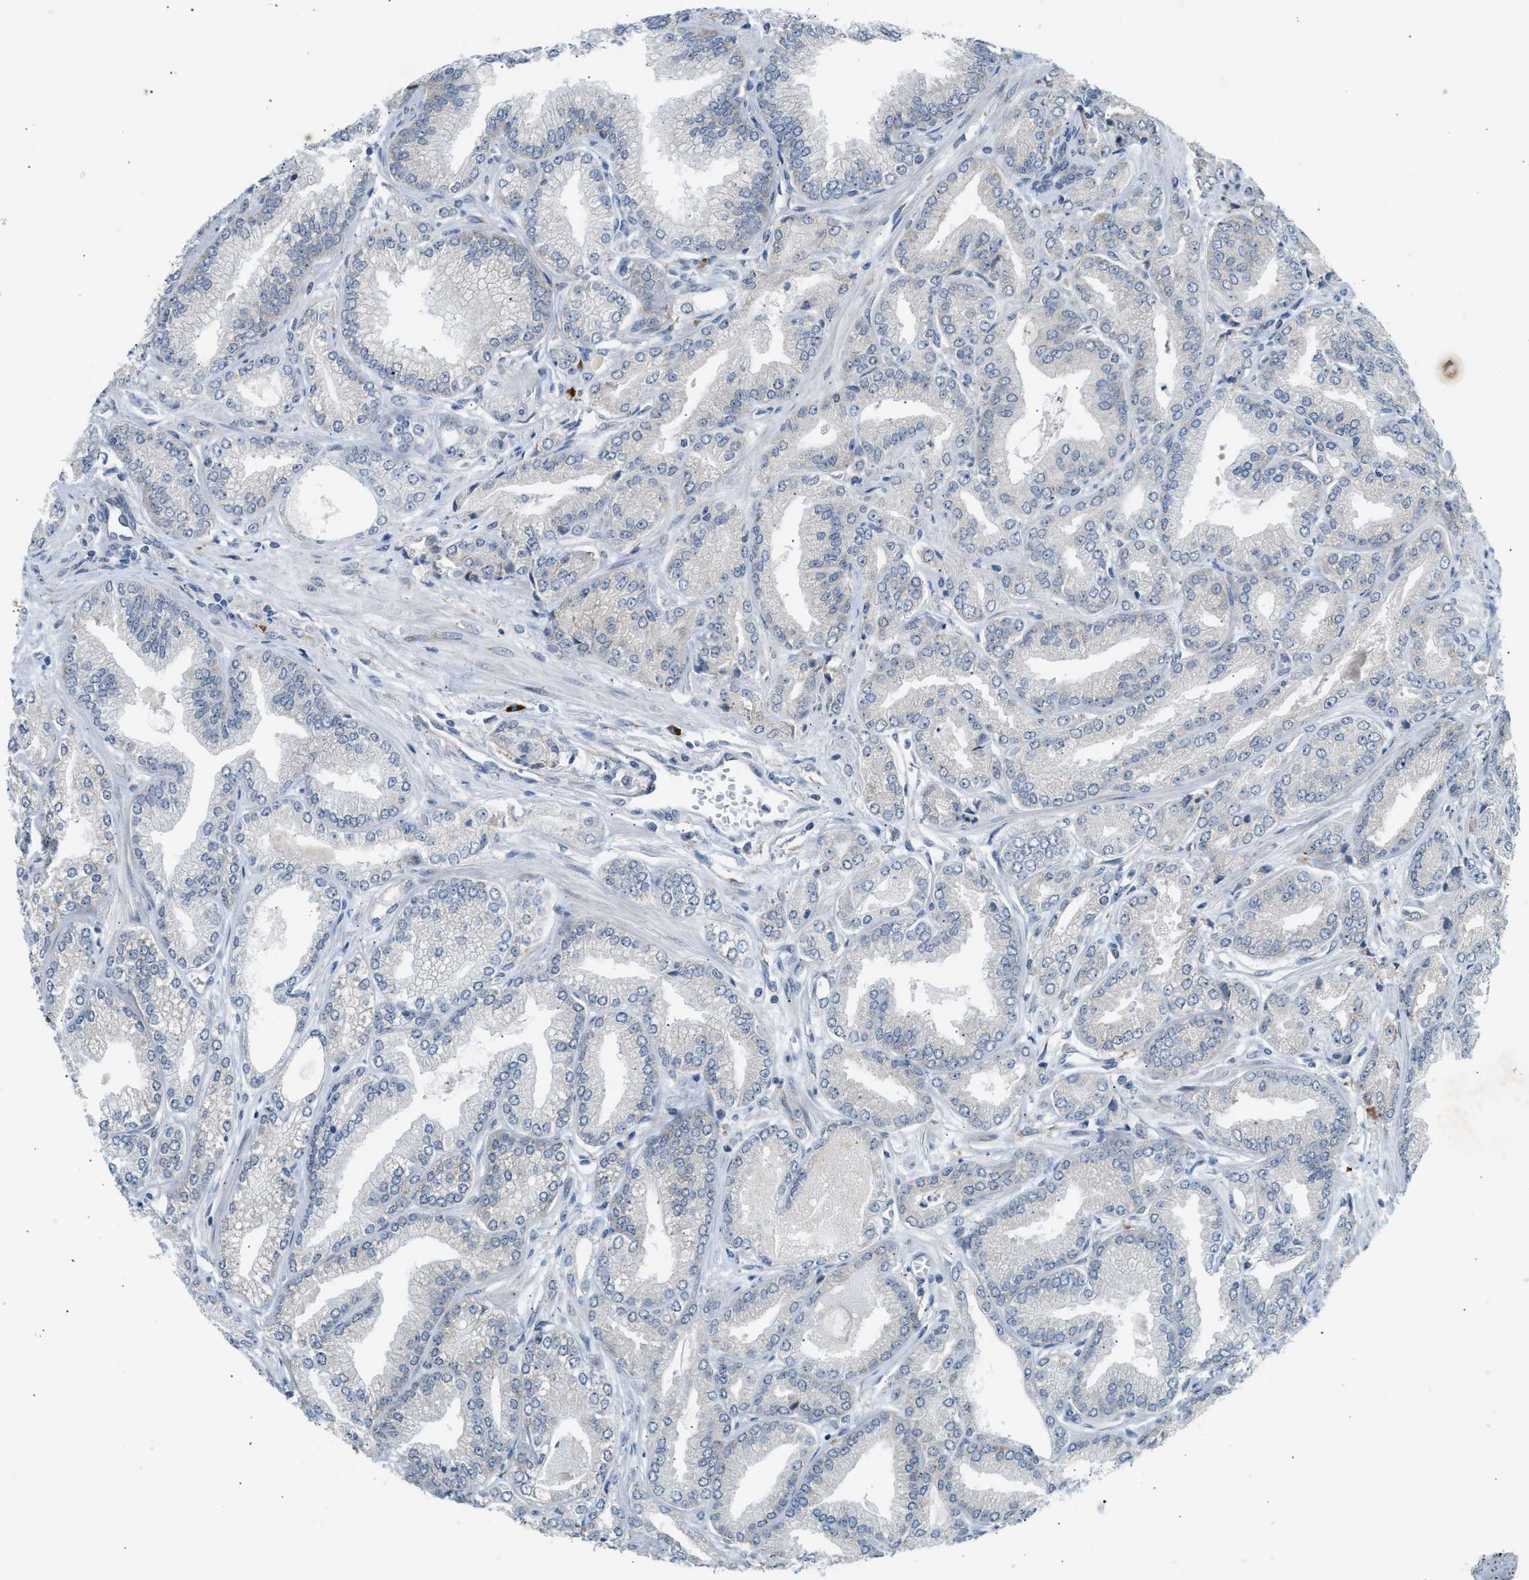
{"staining": {"intensity": "negative", "quantity": "none", "location": "none"}, "tissue": "prostate cancer", "cell_type": "Tumor cells", "image_type": "cancer", "snomed": [{"axis": "morphology", "description": "Adenocarcinoma, Low grade"}, {"axis": "topography", "description": "Prostate"}], "caption": "The photomicrograph shows no staining of tumor cells in prostate low-grade adenocarcinoma.", "gene": "KCNC2", "patient": {"sex": "male", "age": 52}}